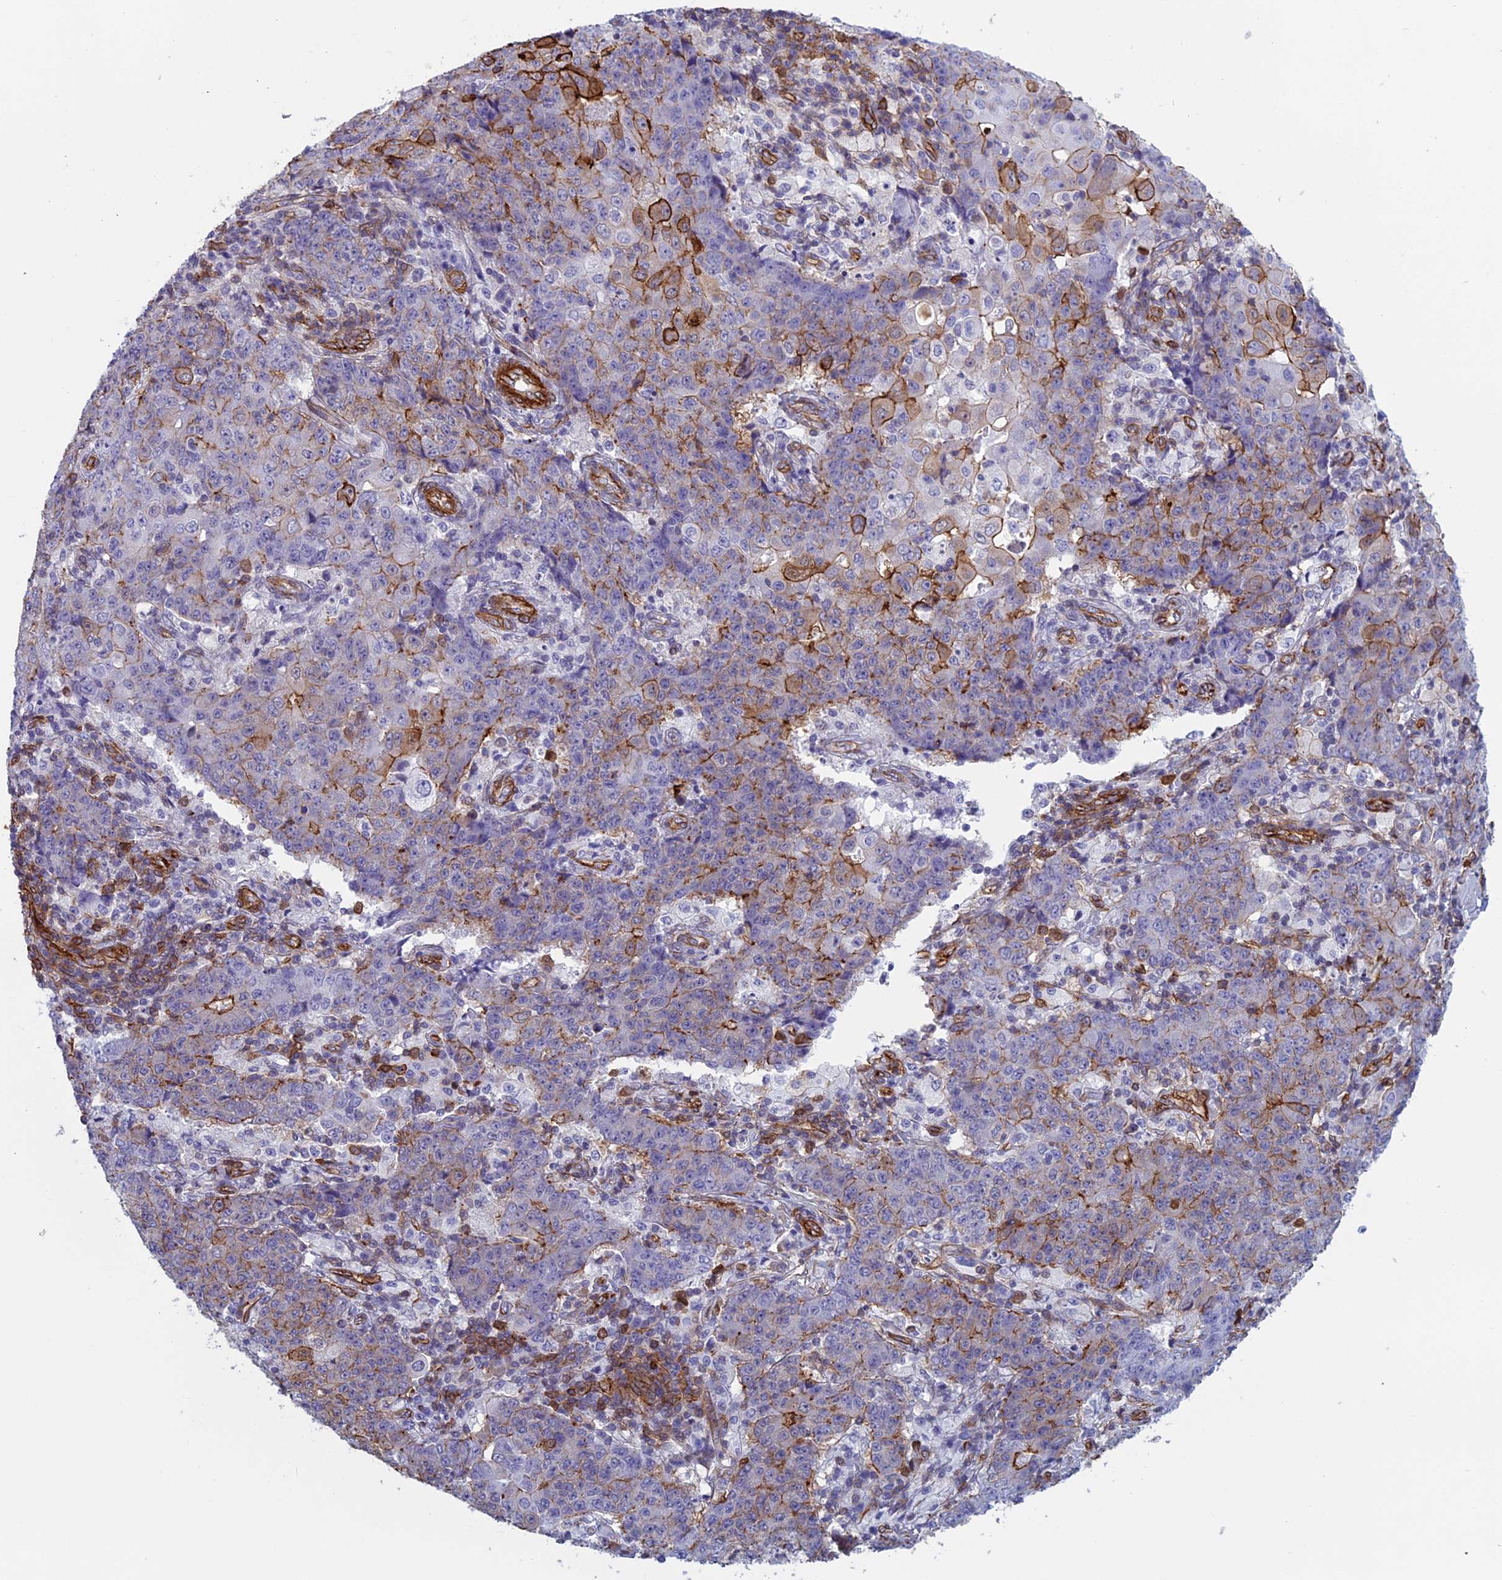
{"staining": {"intensity": "strong", "quantity": "<25%", "location": "cytoplasmic/membranous"}, "tissue": "ovarian cancer", "cell_type": "Tumor cells", "image_type": "cancer", "snomed": [{"axis": "morphology", "description": "Carcinoma, endometroid"}, {"axis": "topography", "description": "Ovary"}], "caption": "A brown stain shows strong cytoplasmic/membranous positivity of a protein in human ovarian endometroid carcinoma tumor cells.", "gene": "ANGPTL2", "patient": {"sex": "female", "age": 42}}